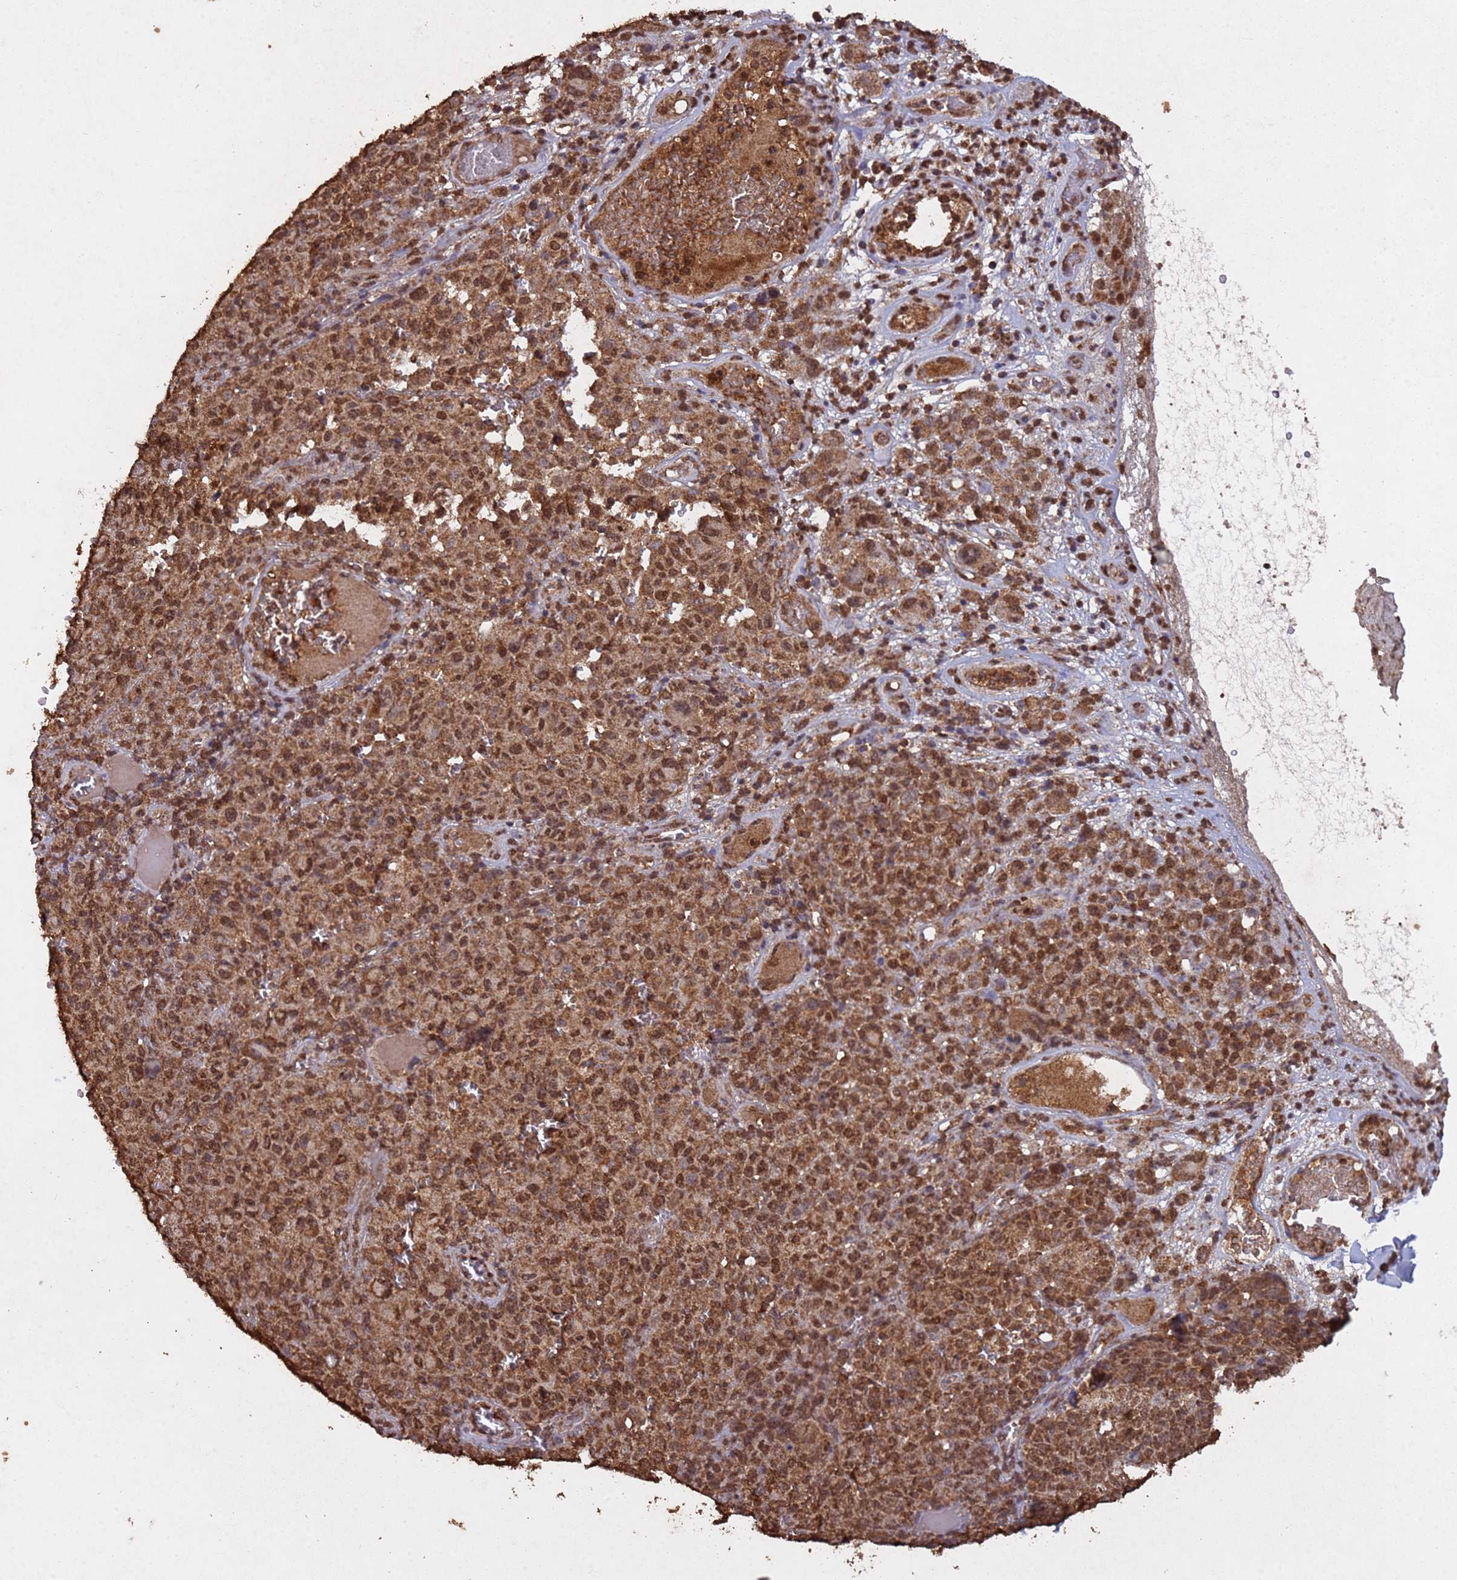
{"staining": {"intensity": "moderate", "quantity": ">75%", "location": "cytoplasmic/membranous,nuclear"}, "tissue": "melanoma", "cell_type": "Tumor cells", "image_type": "cancer", "snomed": [{"axis": "morphology", "description": "Malignant melanoma, NOS"}, {"axis": "topography", "description": "Skin"}], "caption": "Brown immunohistochemical staining in melanoma exhibits moderate cytoplasmic/membranous and nuclear positivity in approximately >75% of tumor cells.", "gene": "HDAC10", "patient": {"sex": "female", "age": 82}}